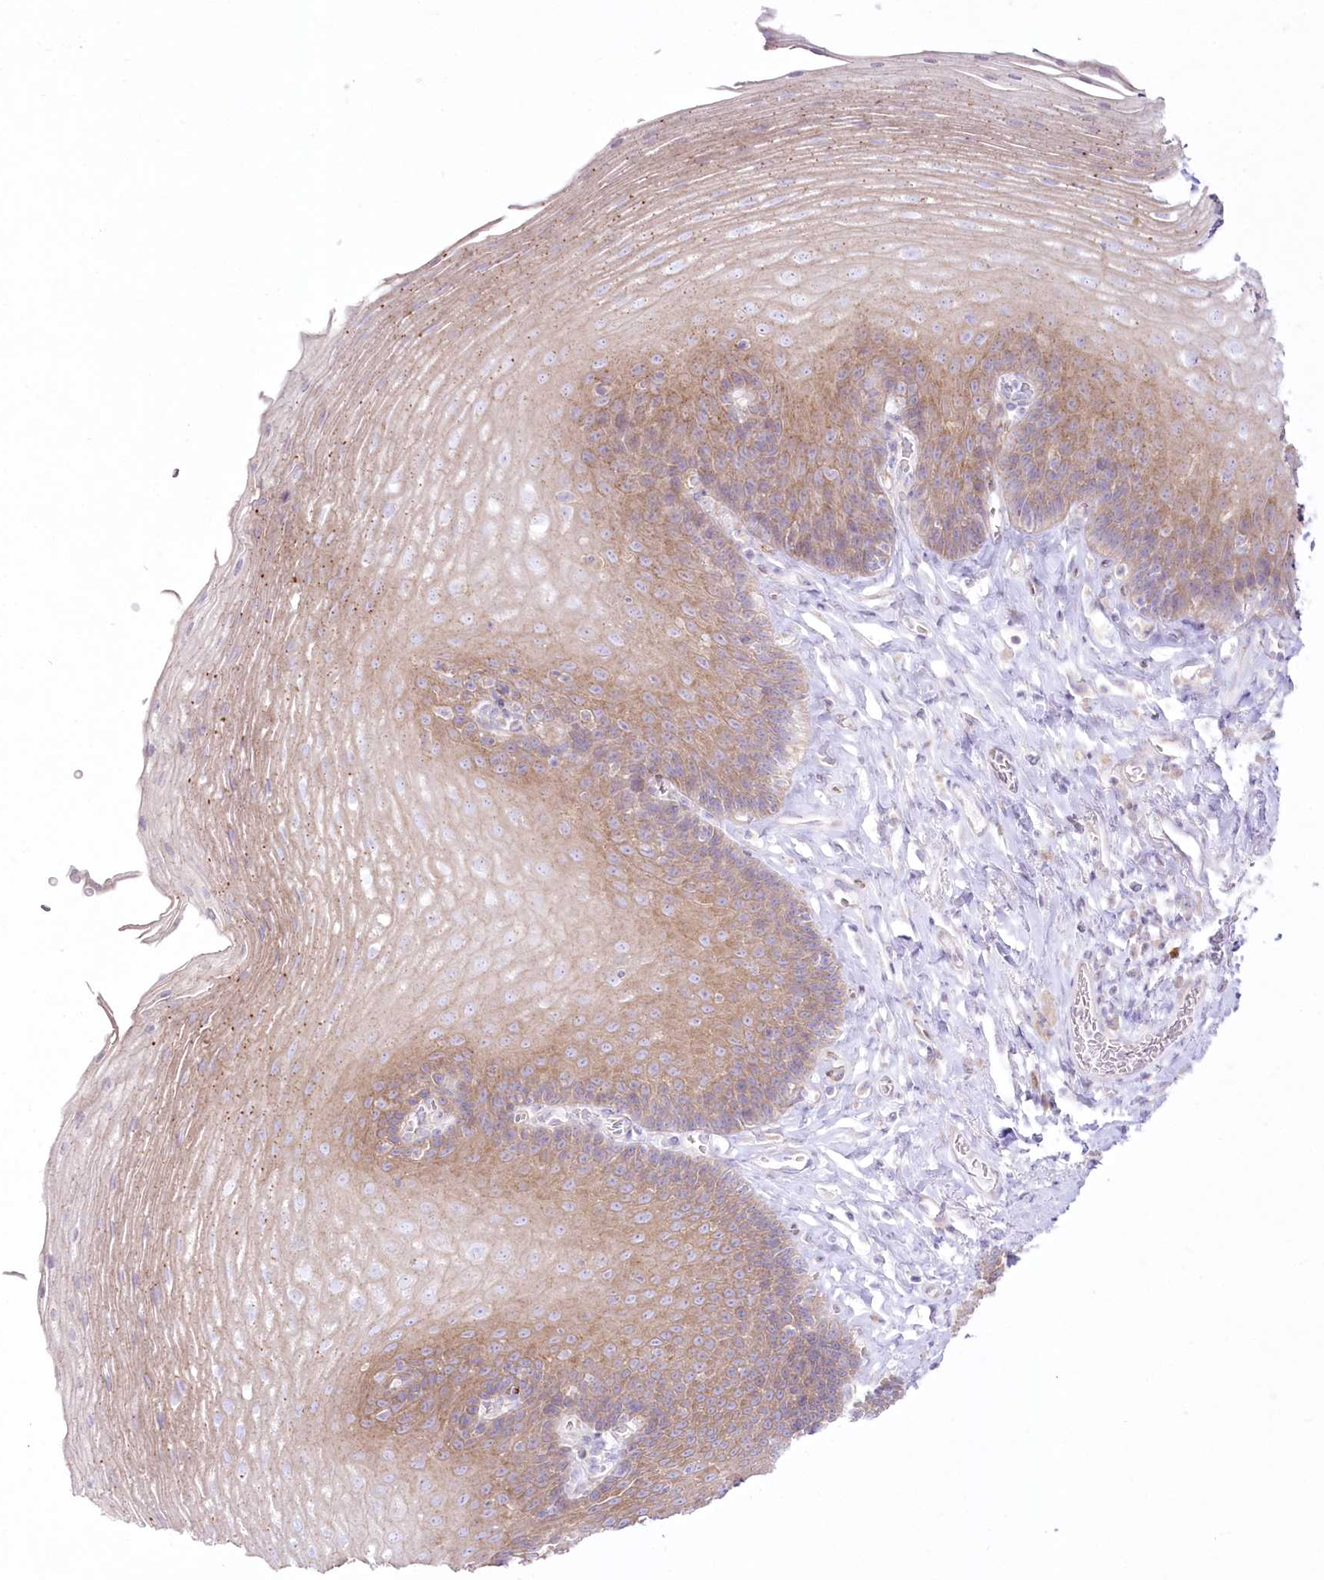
{"staining": {"intensity": "moderate", "quantity": "25%-75%", "location": "cytoplasmic/membranous"}, "tissue": "esophagus", "cell_type": "Squamous epithelial cells", "image_type": "normal", "snomed": [{"axis": "morphology", "description": "Normal tissue, NOS"}, {"axis": "topography", "description": "Esophagus"}], "caption": "Moderate cytoplasmic/membranous expression for a protein is present in about 25%-75% of squamous epithelial cells of unremarkable esophagus using IHC.", "gene": "ZNF843", "patient": {"sex": "female", "age": 66}}